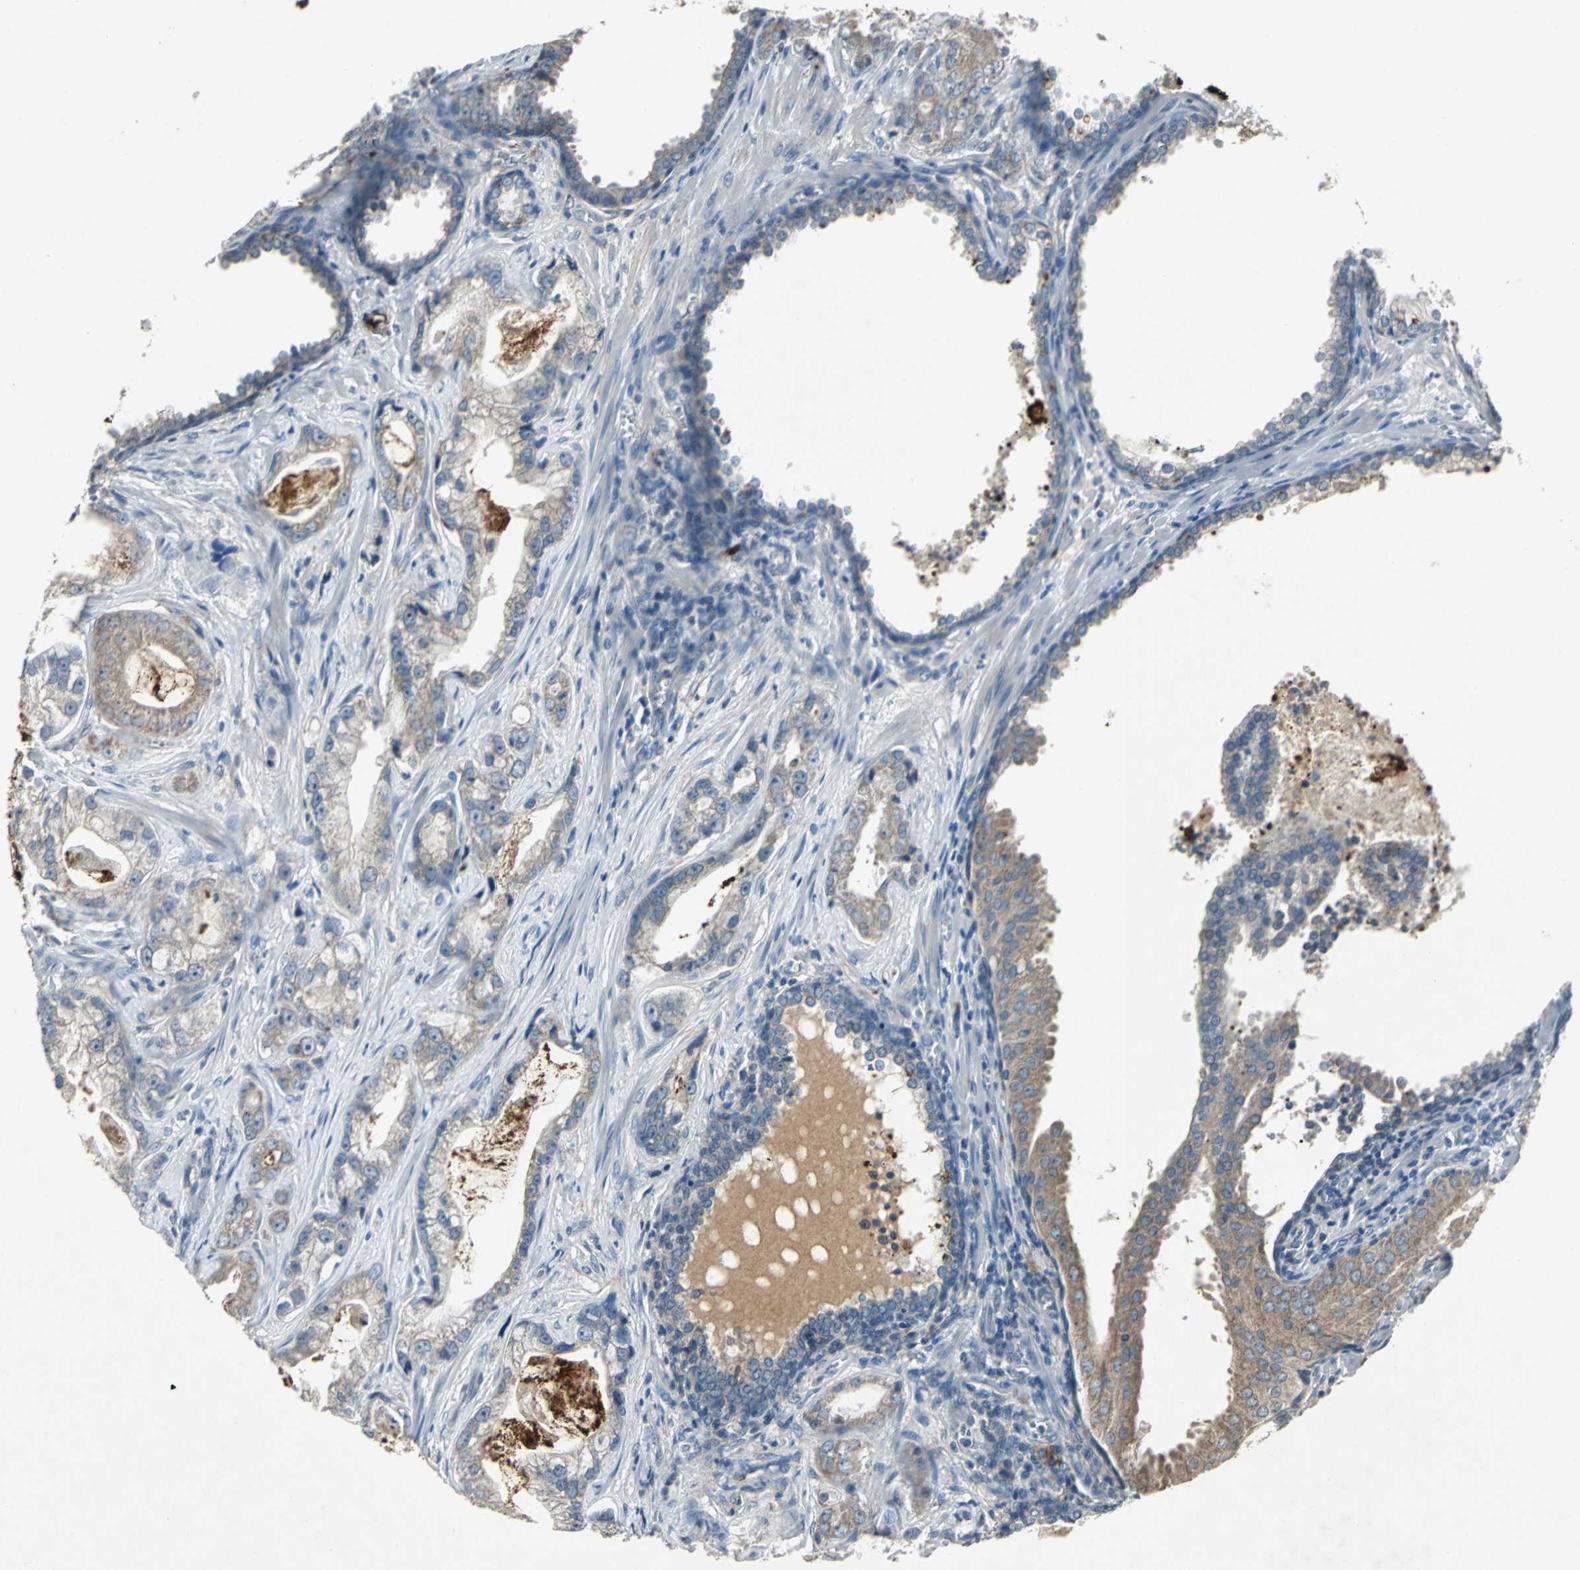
{"staining": {"intensity": "weak", "quantity": "25%-75%", "location": "cytoplasmic/membranous"}, "tissue": "prostate cancer", "cell_type": "Tumor cells", "image_type": "cancer", "snomed": [{"axis": "morphology", "description": "Adenocarcinoma, Low grade"}, {"axis": "topography", "description": "Prostate"}], "caption": "A brown stain shows weak cytoplasmic/membranous positivity of a protein in prostate cancer (adenocarcinoma (low-grade)) tumor cells. The staining was performed using DAB, with brown indicating positive protein expression. Nuclei are stained blue with hematoxylin.", "gene": "SLC2A13", "patient": {"sex": "male", "age": 59}}